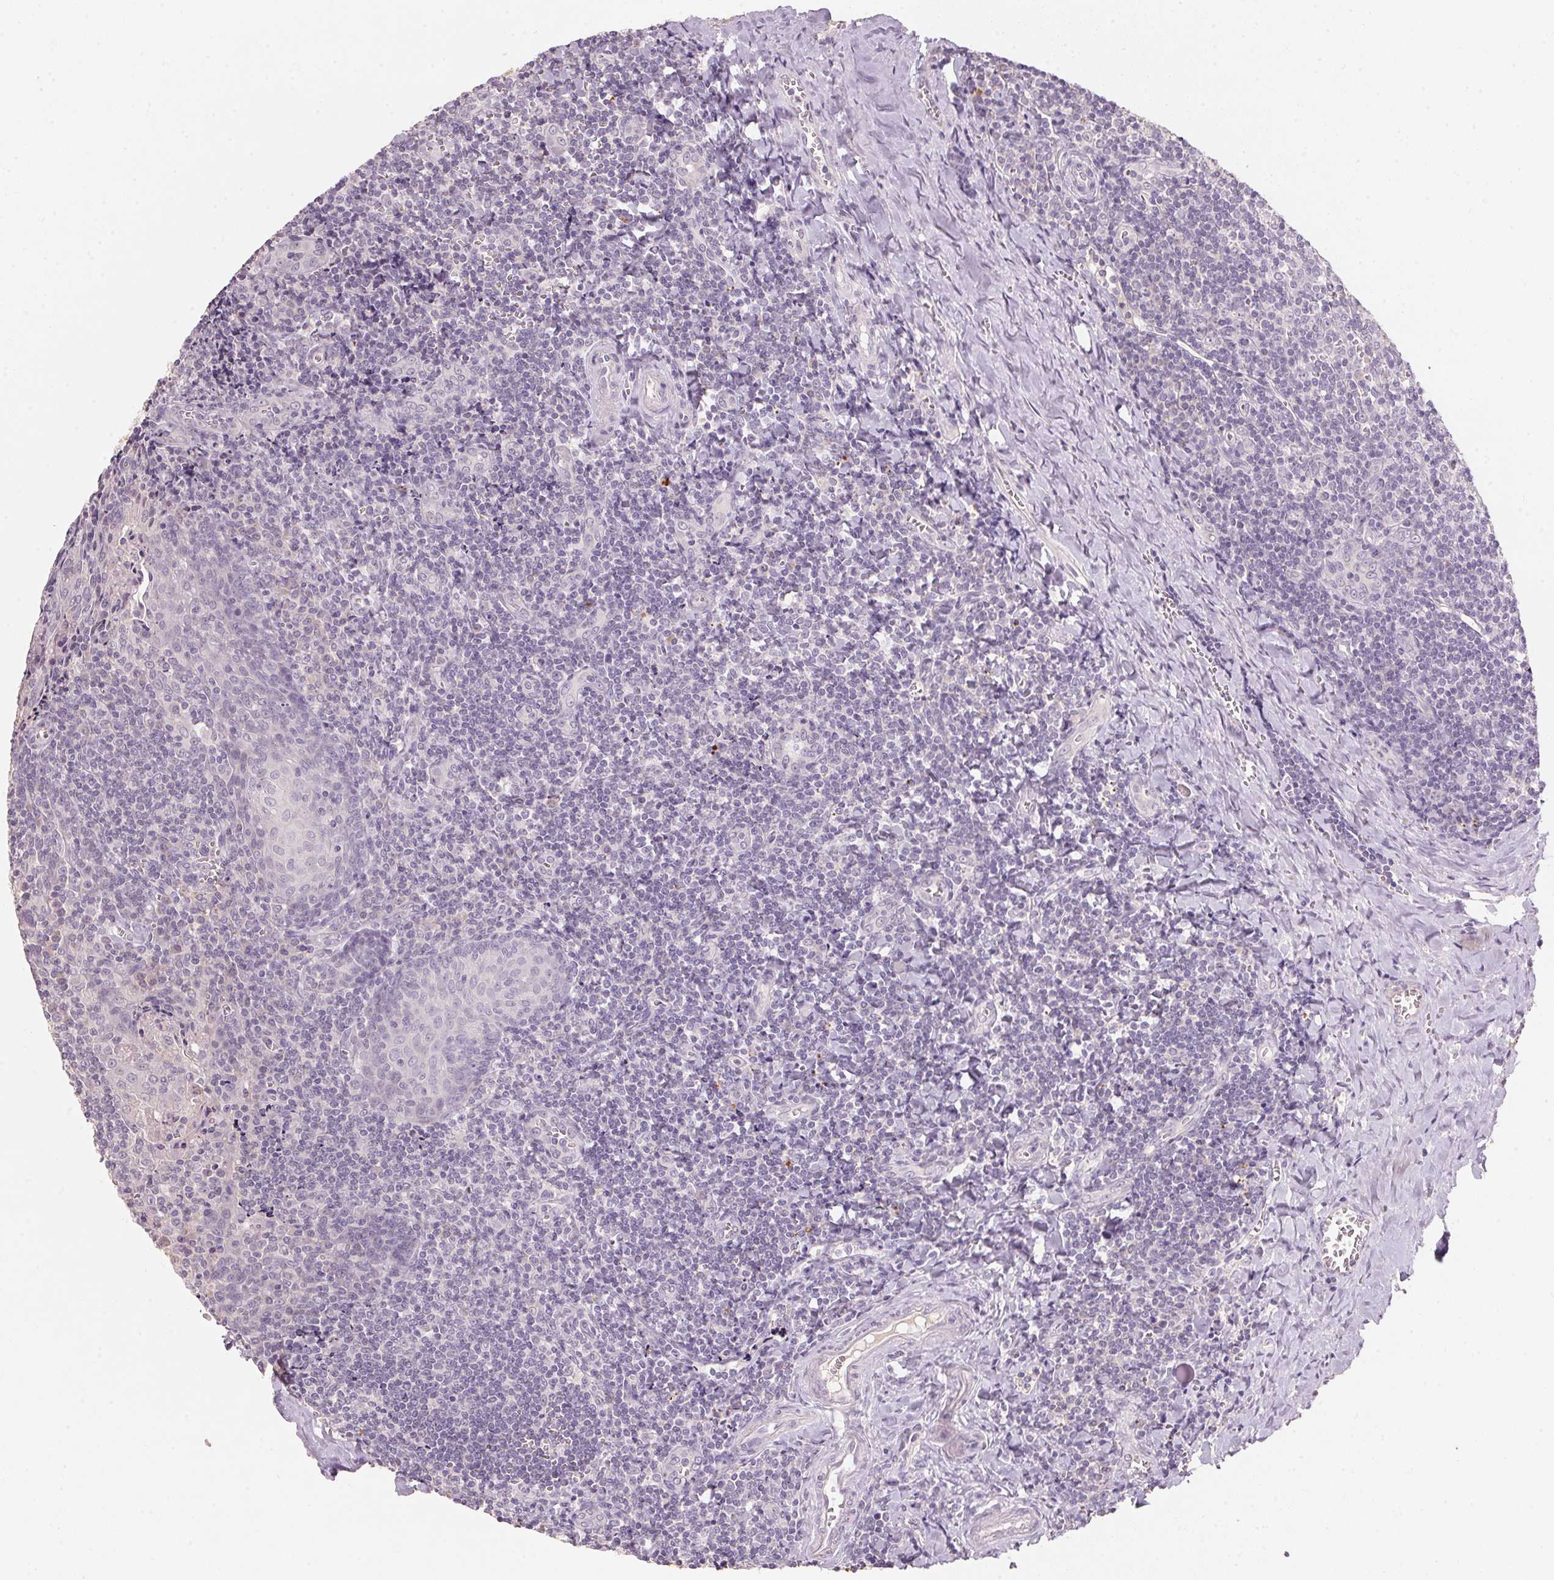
{"staining": {"intensity": "negative", "quantity": "none", "location": "none"}, "tissue": "tonsil", "cell_type": "Germinal center cells", "image_type": "normal", "snomed": [{"axis": "morphology", "description": "Normal tissue, NOS"}, {"axis": "morphology", "description": "Inflammation, NOS"}, {"axis": "topography", "description": "Tonsil"}], "caption": "Histopathology image shows no protein positivity in germinal center cells of normal tonsil. (DAB (3,3'-diaminobenzidine) immunohistochemistry visualized using brightfield microscopy, high magnification).", "gene": "CXCL5", "patient": {"sex": "female", "age": 31}}